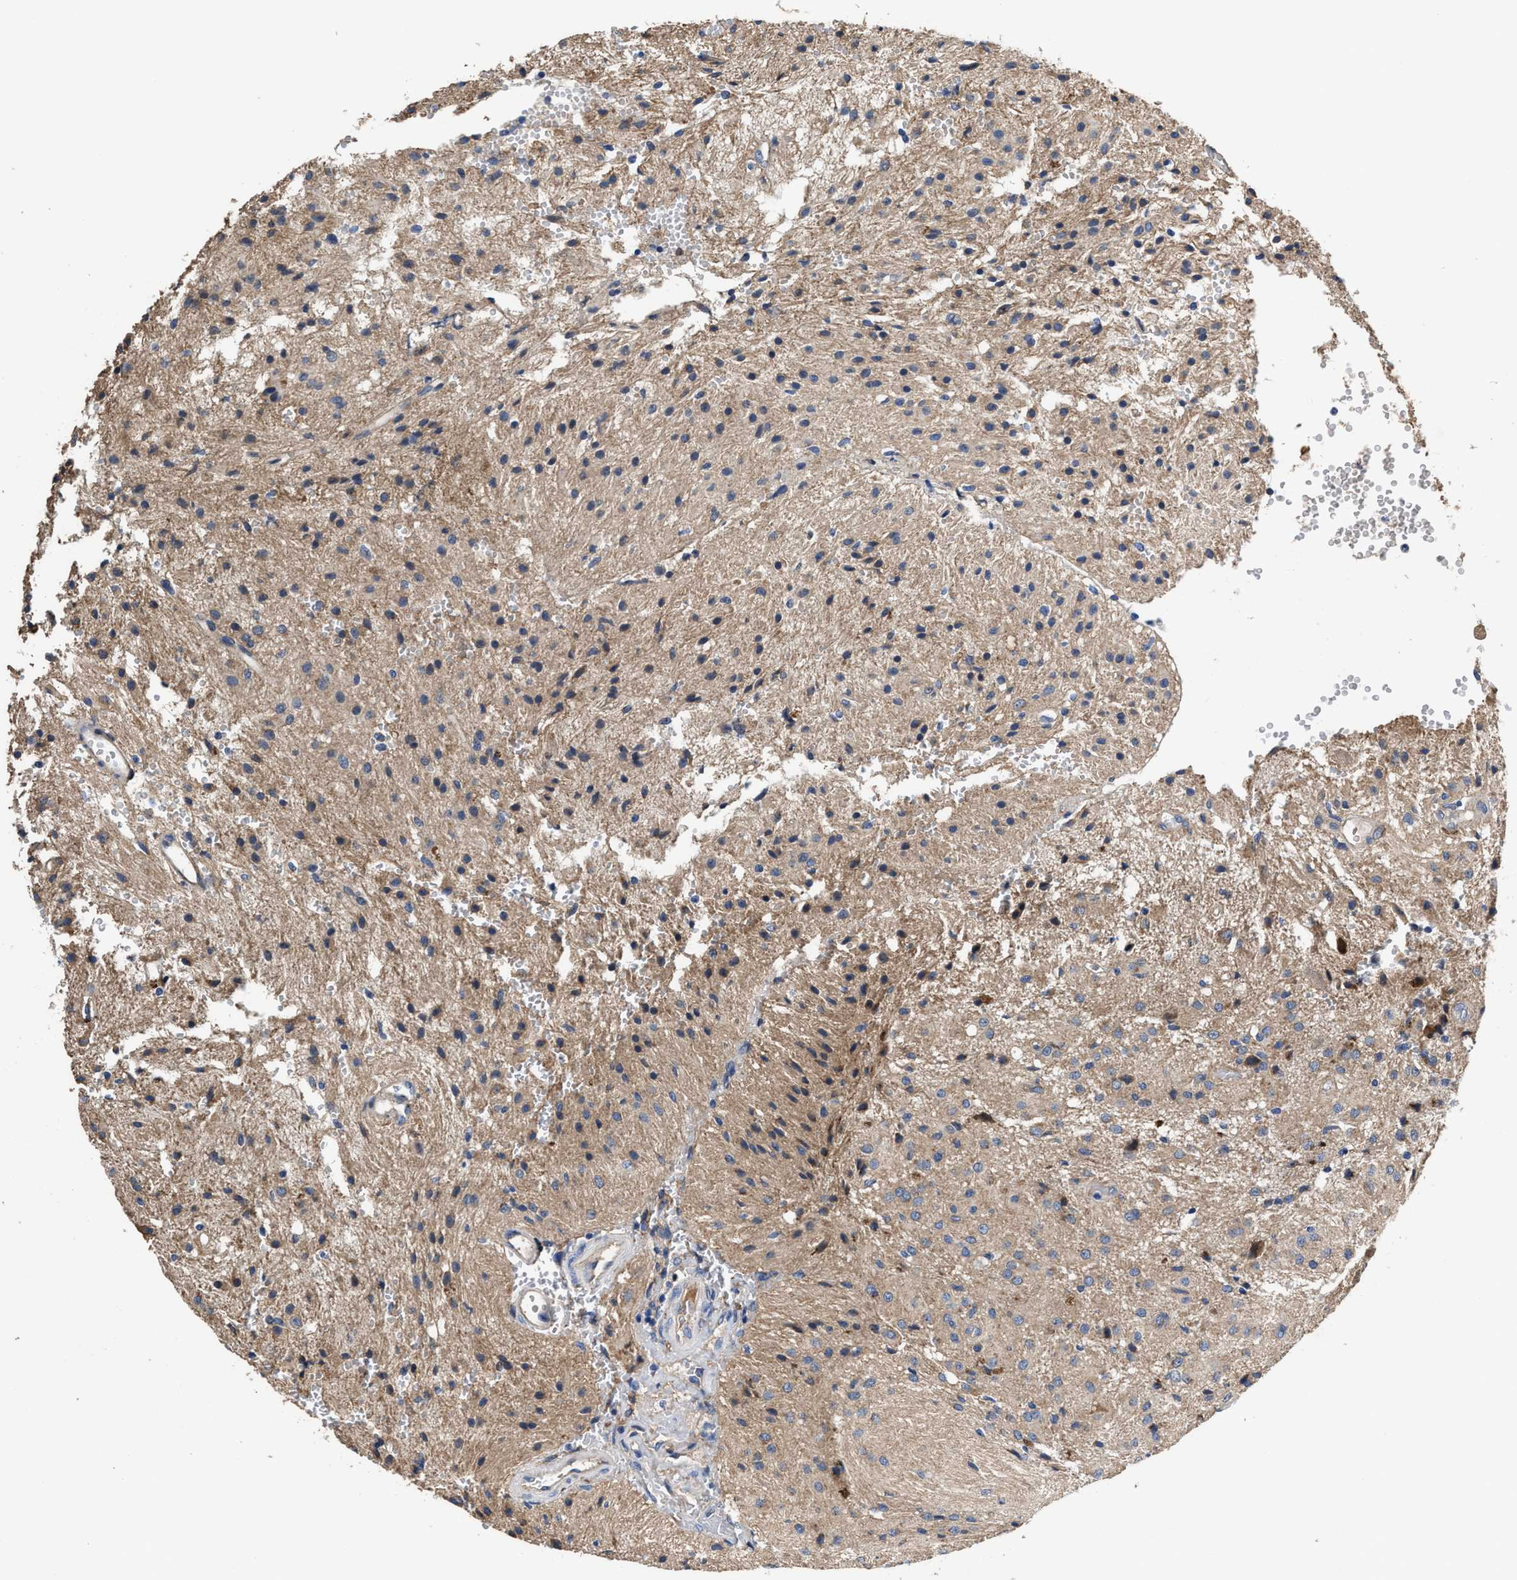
{"staining": {"intensity": "weak", "quantity": "25%-75%", "location": "cytoplasmic/membranous"}, "tissue": "glioma", "cell_type": "Tumor cells", "image_type": "cancer", "snomed": [{"axis": "morphology", "description": "Glioma, malignant, High grade"}, {"axis": "topography", "description": "Brain"}], "caption": "High-power microscopy captured an immunohistochemistry (IHC) histopathology image of high-grade glioma (malignant), revealing weak cytoplasmic/membranous positivity in approximately 25%-75% of tumor cells.", "gene": "IDNK", "patient": {"sex": "female", "age": 59}}